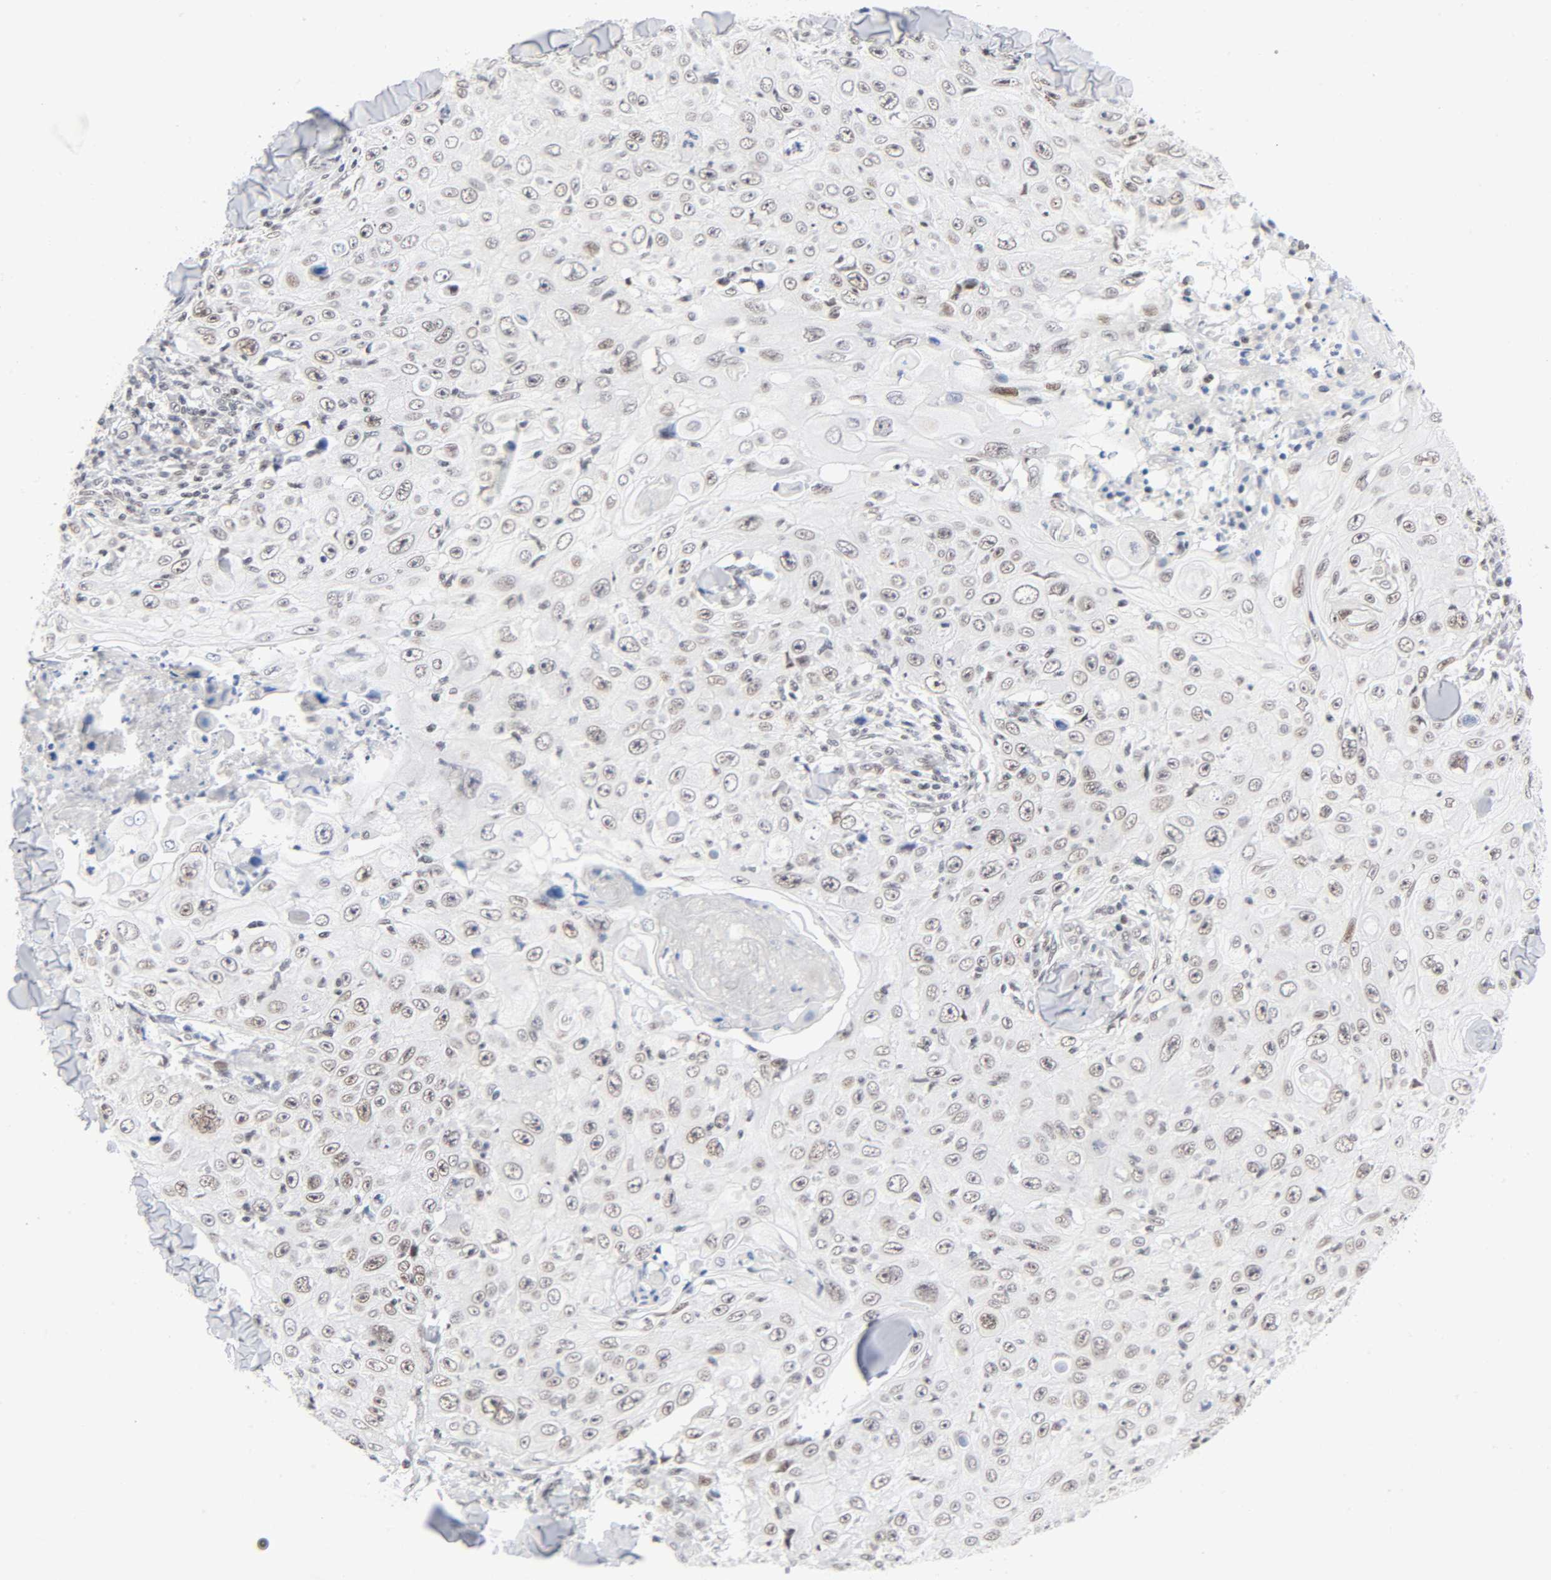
{"staining": {"intensity": "weak", "quantity": "25%-75%", "location": "nuclear"}, "tissue": "skin cancer", "cell_type": "Tumor cells", "image_type": "cancer", "snomed": [{"axis": "morphology", "description": "Squamous cell carcinoma, NOS"}, {"axis": "topography", "description": "Skin"}], "caption": "The histopathology image exhibits a brown stain indicating the presence of a protein in the nuclear of tumor cells in skin squamous cell carcinoma. The staining was performed using DAB (3,3'-diaminobenzidine) to visualize the protein expression in brown, while the nuclei were stained in blue with hematoxylin (Magnification: 20x).", "gene": "DIDO1", "patient": {"sex": "male", "age": 86}}